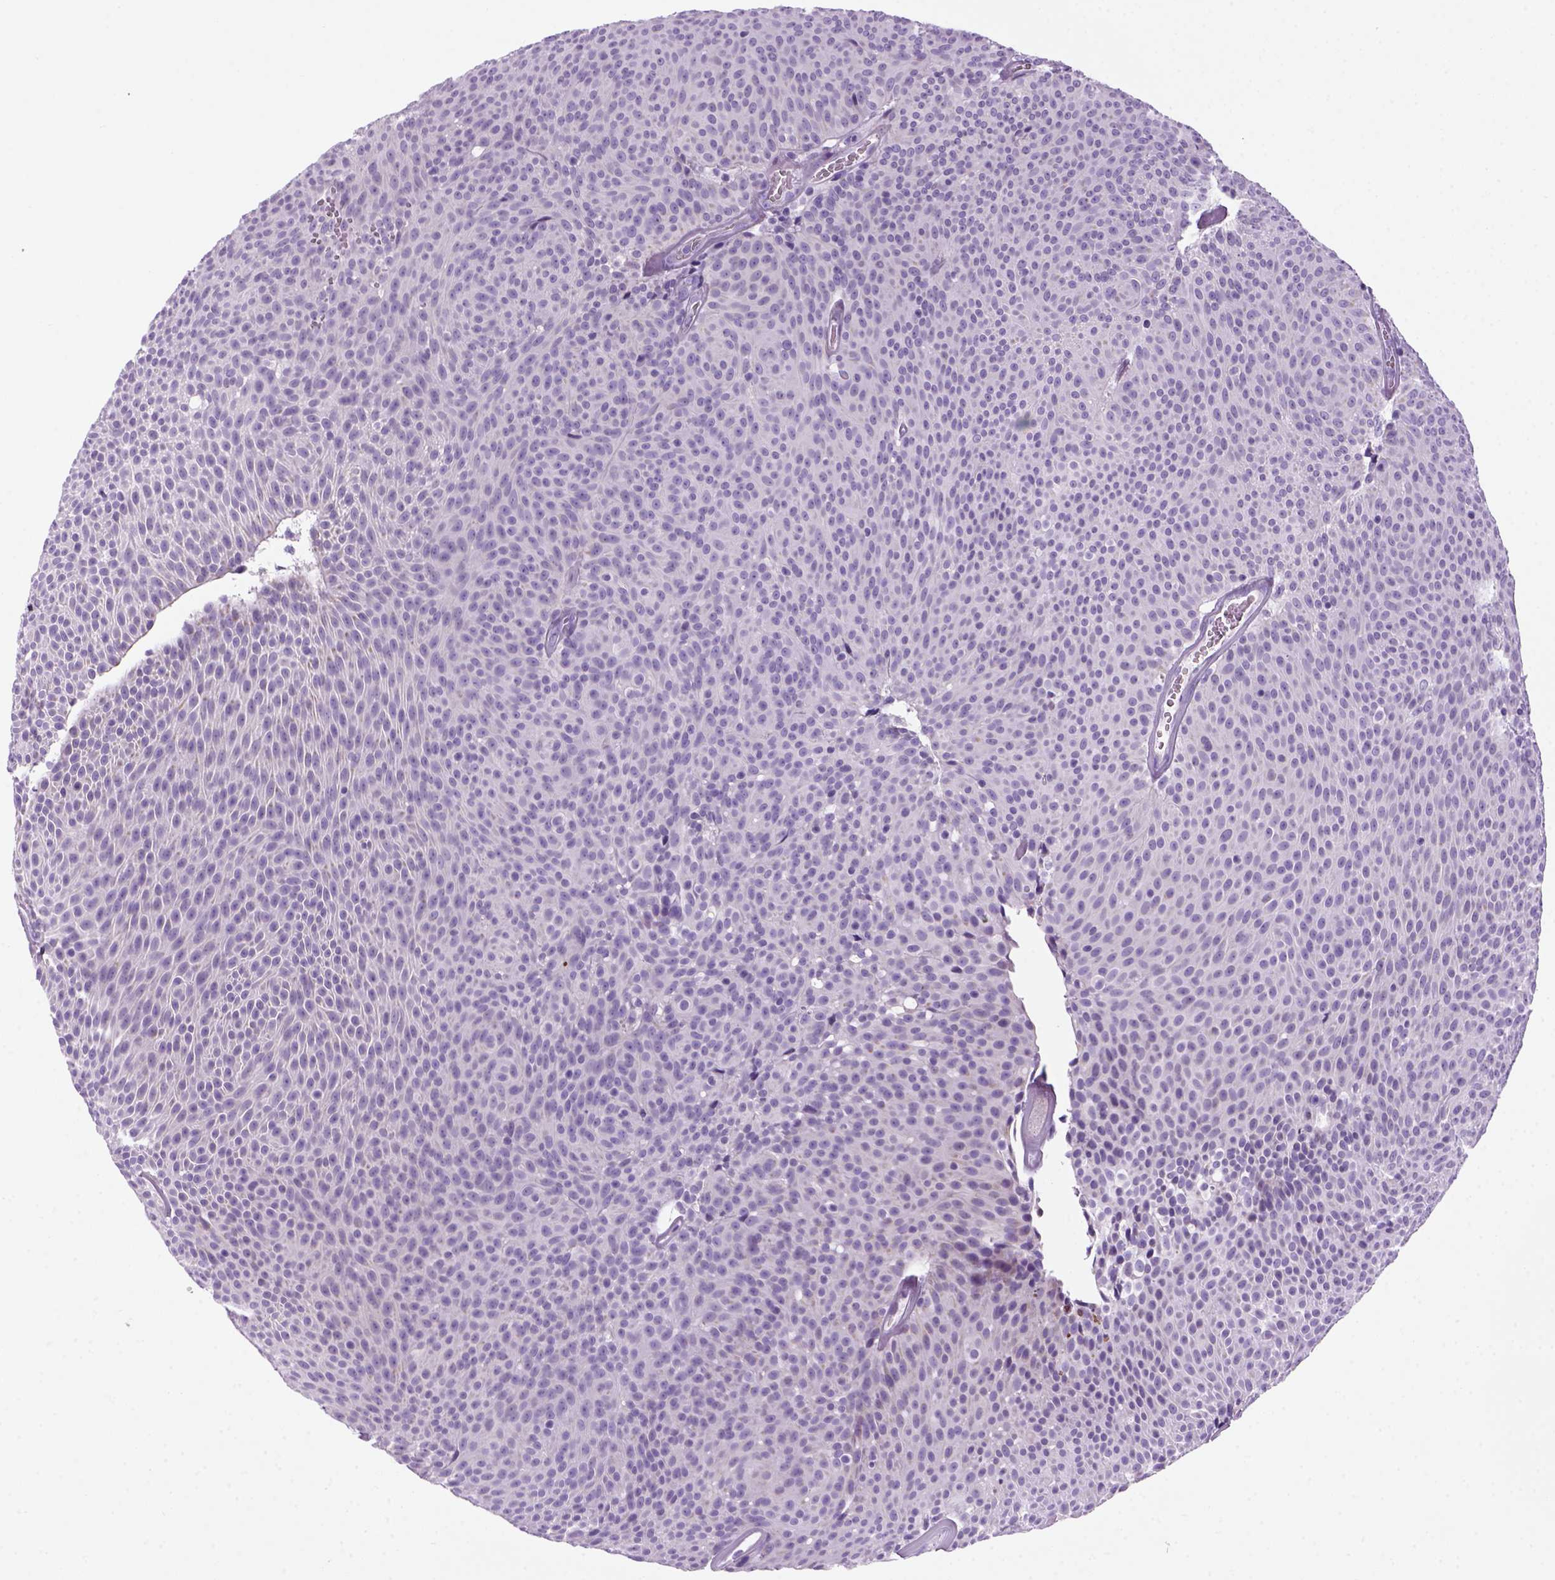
{"staining": {"intensity": "negative", "quantity": "none", "location": "none"}, "tissue": "urothelial cancer", "cell_type": "Tumor cells", "image_type": "cancer", "snomed": [{"axis": "morphology", "description": "Urothelial carcinoma, Low grade"}, {"axis": "topography", "description": "Urinary bladder"}], "caption": "Immunohistochemistry (IHC) image of neoplastic tissue: urothelial carcinoma (low-grade) stained with DAB (3,3'-diaminobenzidine) displays no significant protein positivity in tumor cells.", "gene": "MZB1", "patient": {"sex": "male", "age": 77}}